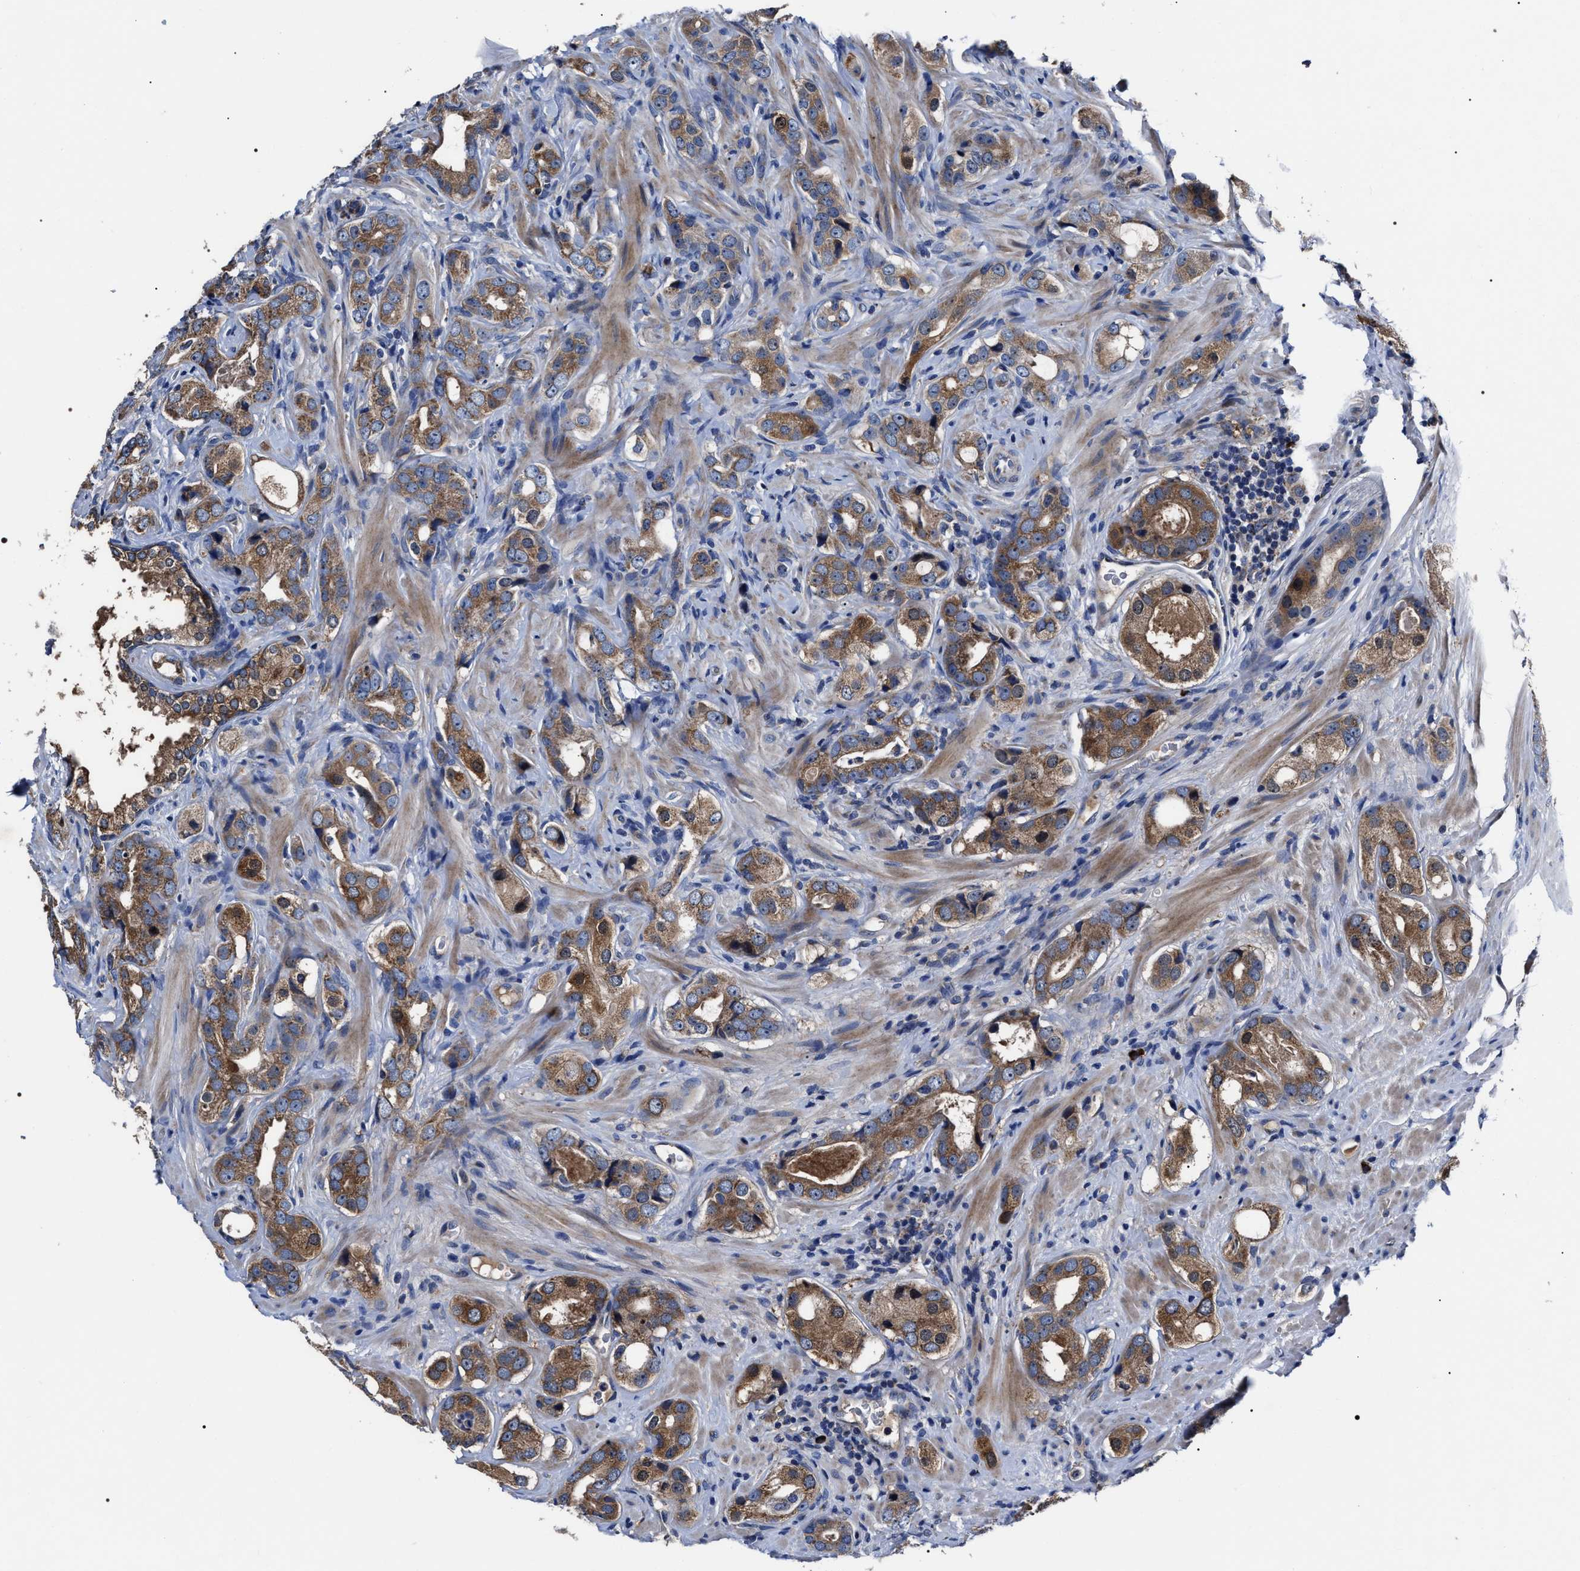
{"staining": {"intensity": "strong", "quantity": ">75%", "location": "cytoplasmic/membranous"}, "tissue": "prostate cancer", "cell_type": "Tumor cells", "image_type": "cancer", "snomed": [{"axis": "morphology", "description": "Adenocarcinoma, High grade"}, {"axis": "topography", "description": "Prostate"}], "caption": "This is a photomicrograph of immunohistochemistry staining of prostate cancer (high-grade adenocarcinoma), which shows strong expression in the cytoplasmic/membranous of tumor cells.", "gene": "MACC1", "patient": {"sex": "male", "age": 63}}